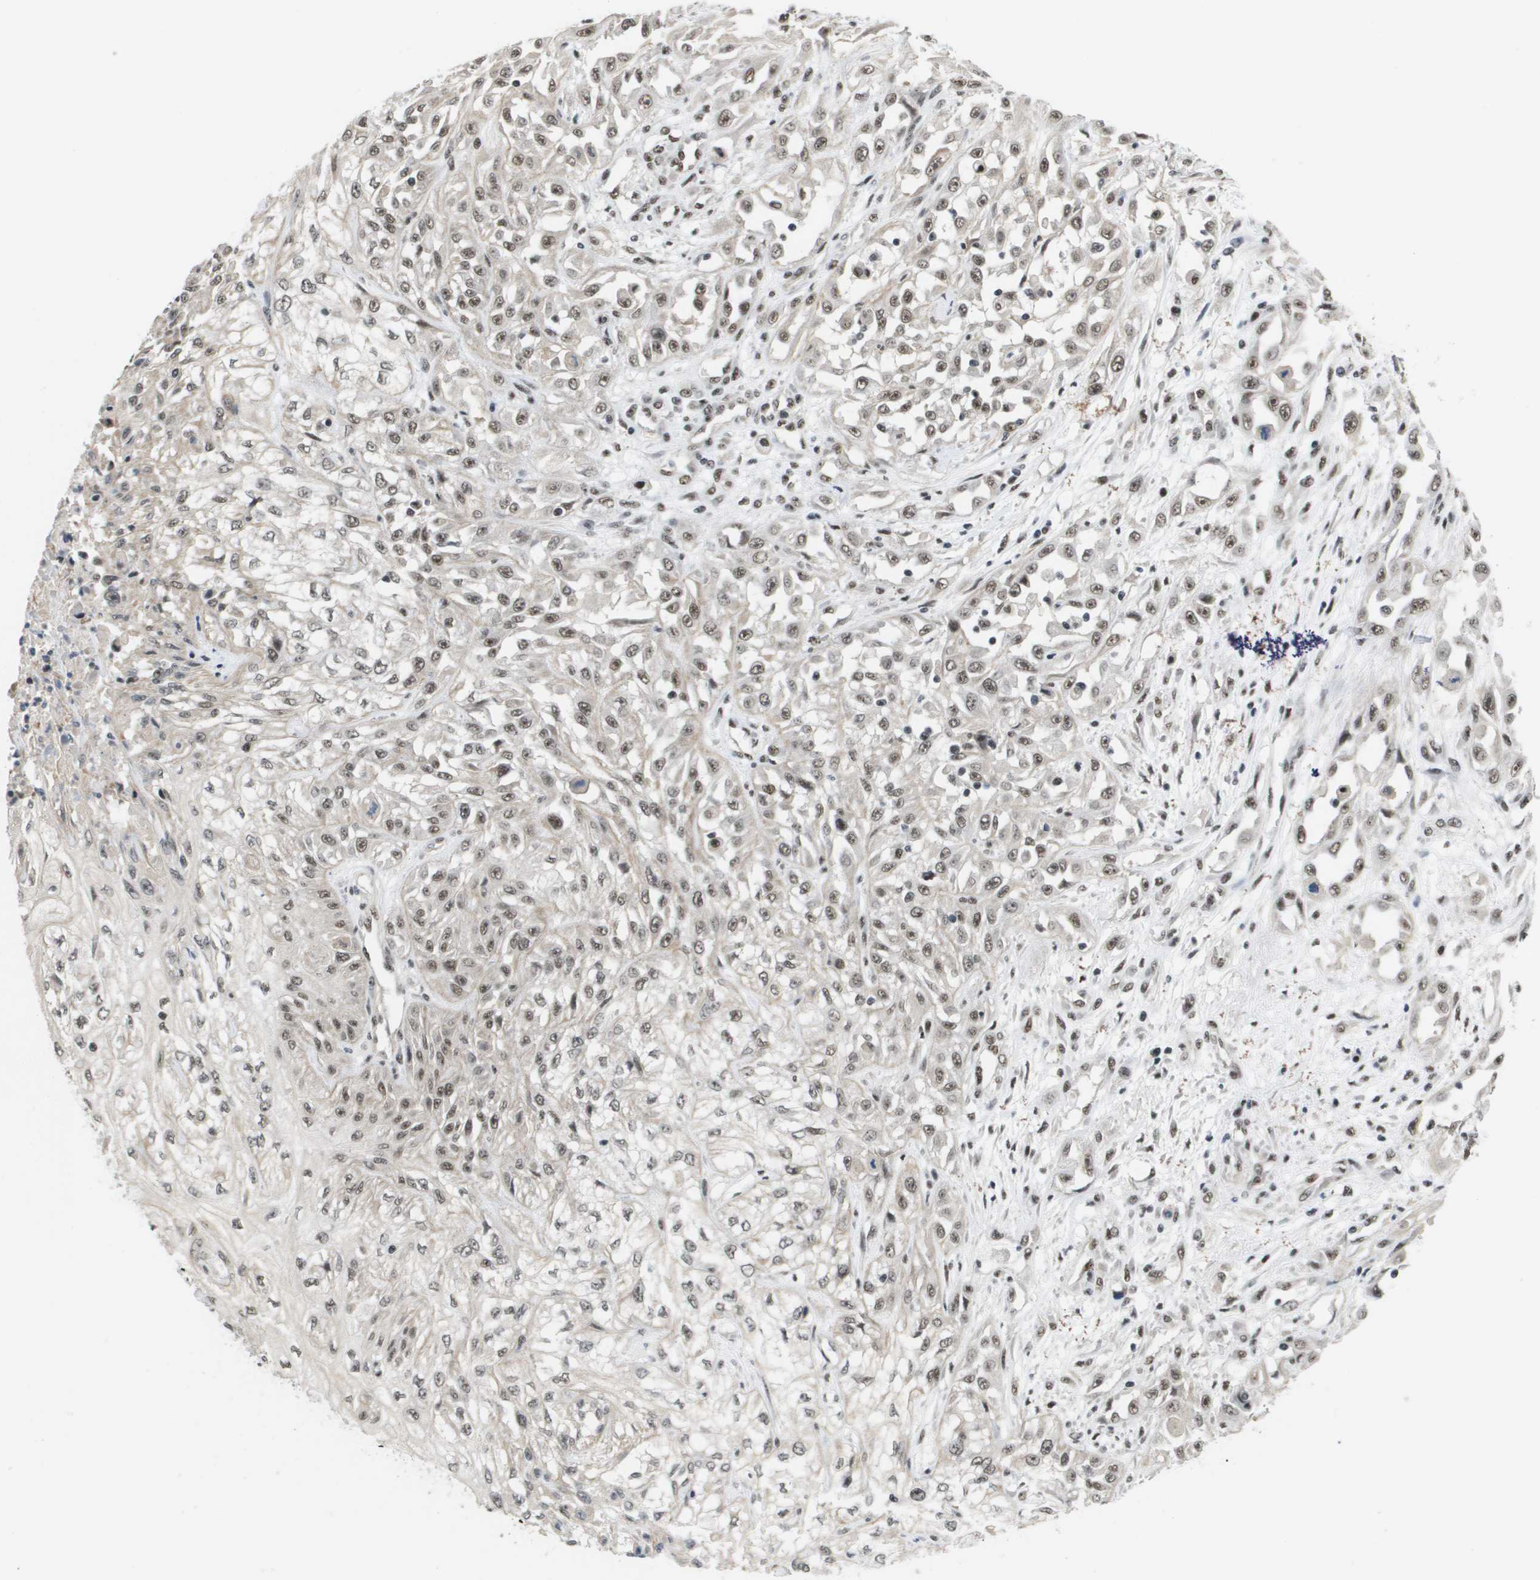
{"staining": {"intensity": "weak", "quantity": ">75%", "location": "nuclear"}, "tissue": "skin cancer", "cell_type": "Tumor cells", "image_type": "cancer", "snomed": [{"axis": "morphology", "description": "Squamous cell carcinoma, NOS"}, {"axis": "morphology", "description": "Squamous cell carcinoma, metastatic, NOS"}, {"axis": "topography", "description": "Skin"}, {"axis": "topography", "description": "Lymph node"}], "caption": "Immunohistochemical staining of skin metastatic squamous cell carcinoma exhibits low levels of weak nuclear protein staining in approximately >75% of tumor cells.", "gene": "ISY1", "patient": {"sex": "male", "age": 75}}